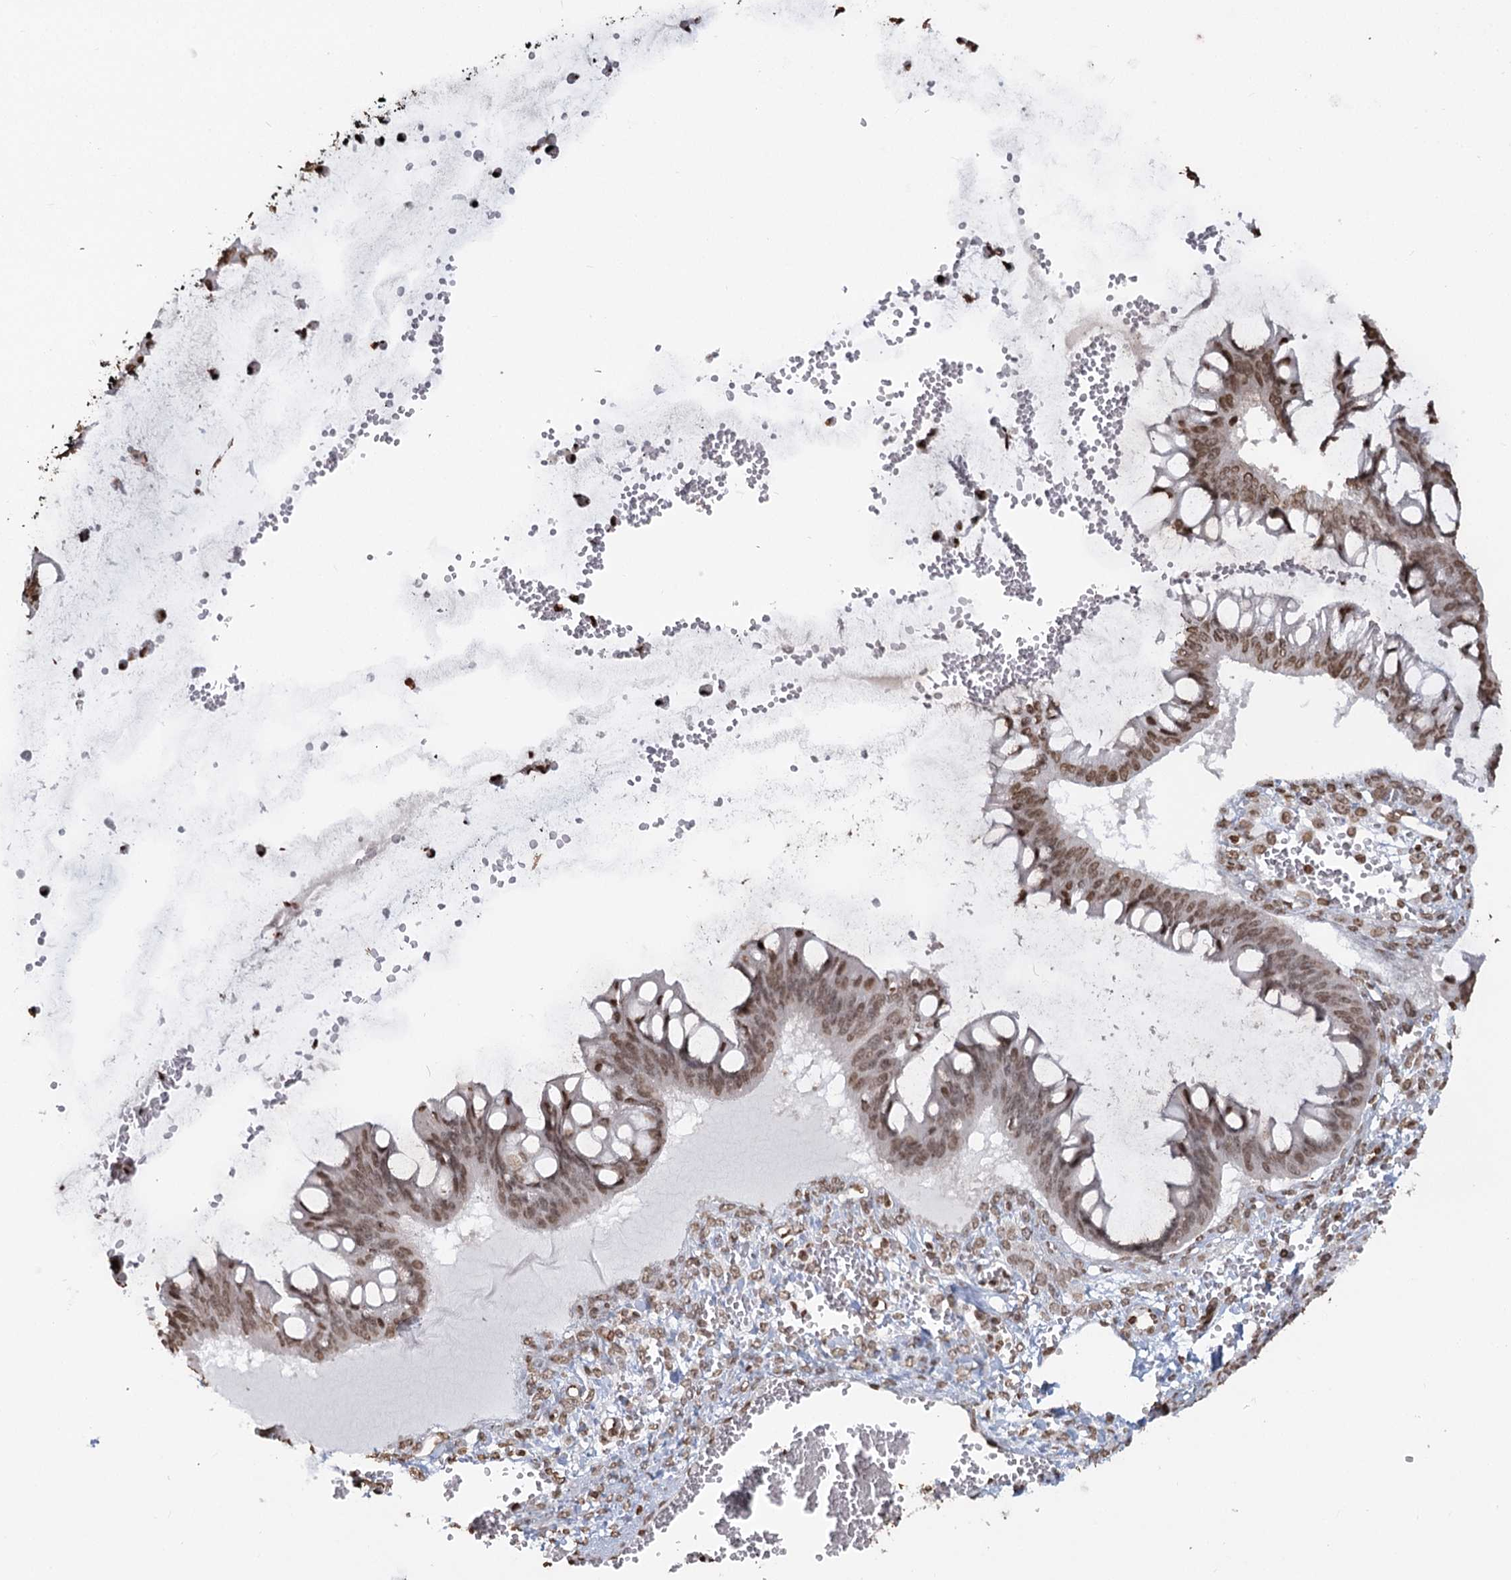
{"staining": {"intensity": "moderate", "quantity": ">75%", "location": "nuclear"}, "tissue": "ovarian cancer", "cell_type": "Tumor cells", "image_type": "cancer", "snomed": [{"axis": "morphology", "description": "Cystadenocarcinoma, mucinous, NOS"}, {"axis": "topography", "description": "Ovary"}], "caption": "Immunohistochemistry (IHC) image of neoplastic tissue: ovarian mucinous cystadenocarcinoma stained using immunohistochemistry demonstrates medium levels of moderate protein expression localized specifically in the nuclear of tumor cells, appearing as a nuclear brown color.", "gene": "FAM13A", "patient": {"sex": "female", "age": 73}}